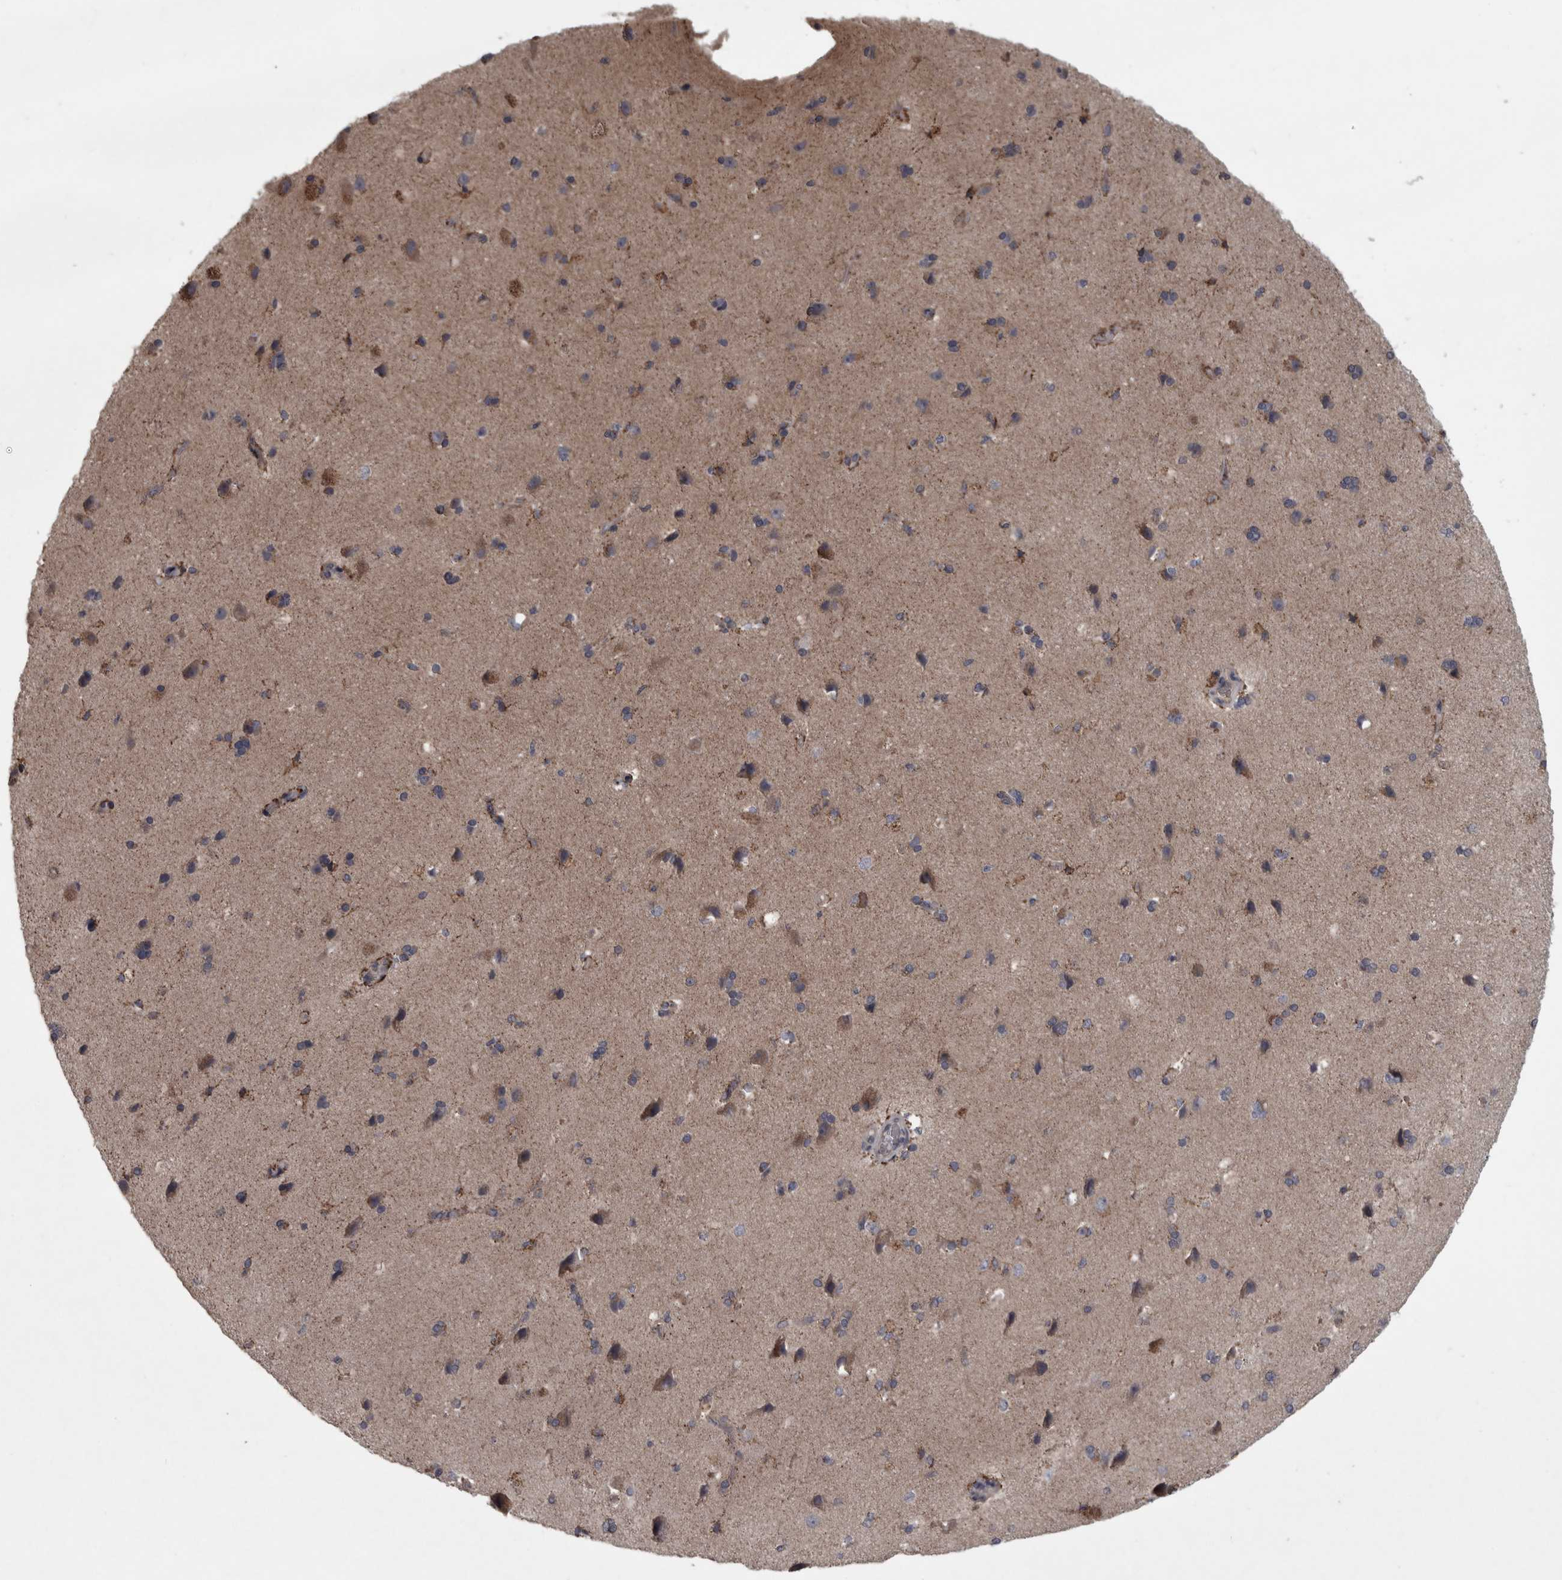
{"staining": {"intensity": "negative", "quantity": "none", "location": "none"}, "tissue": "cerebral cortex", "cell_type": "Endothelial cells", "image_type": "normal", "snomed": [{"axis": "morphology", "description": "Normal tissue, NOS"}, {"axis": "topography", "description": "Cerebral cortex"}], "caption": "The image exhibits no significant staining in endothelial cells of cerebral cortex. Brightfield microscopy of immunohistochemistry (IHC) stained with DAB (brown) and hematoxylin (blue), captured at high magnification.", "gene": "PCDH17", "patient": {"sex": "male", "age": 62}}